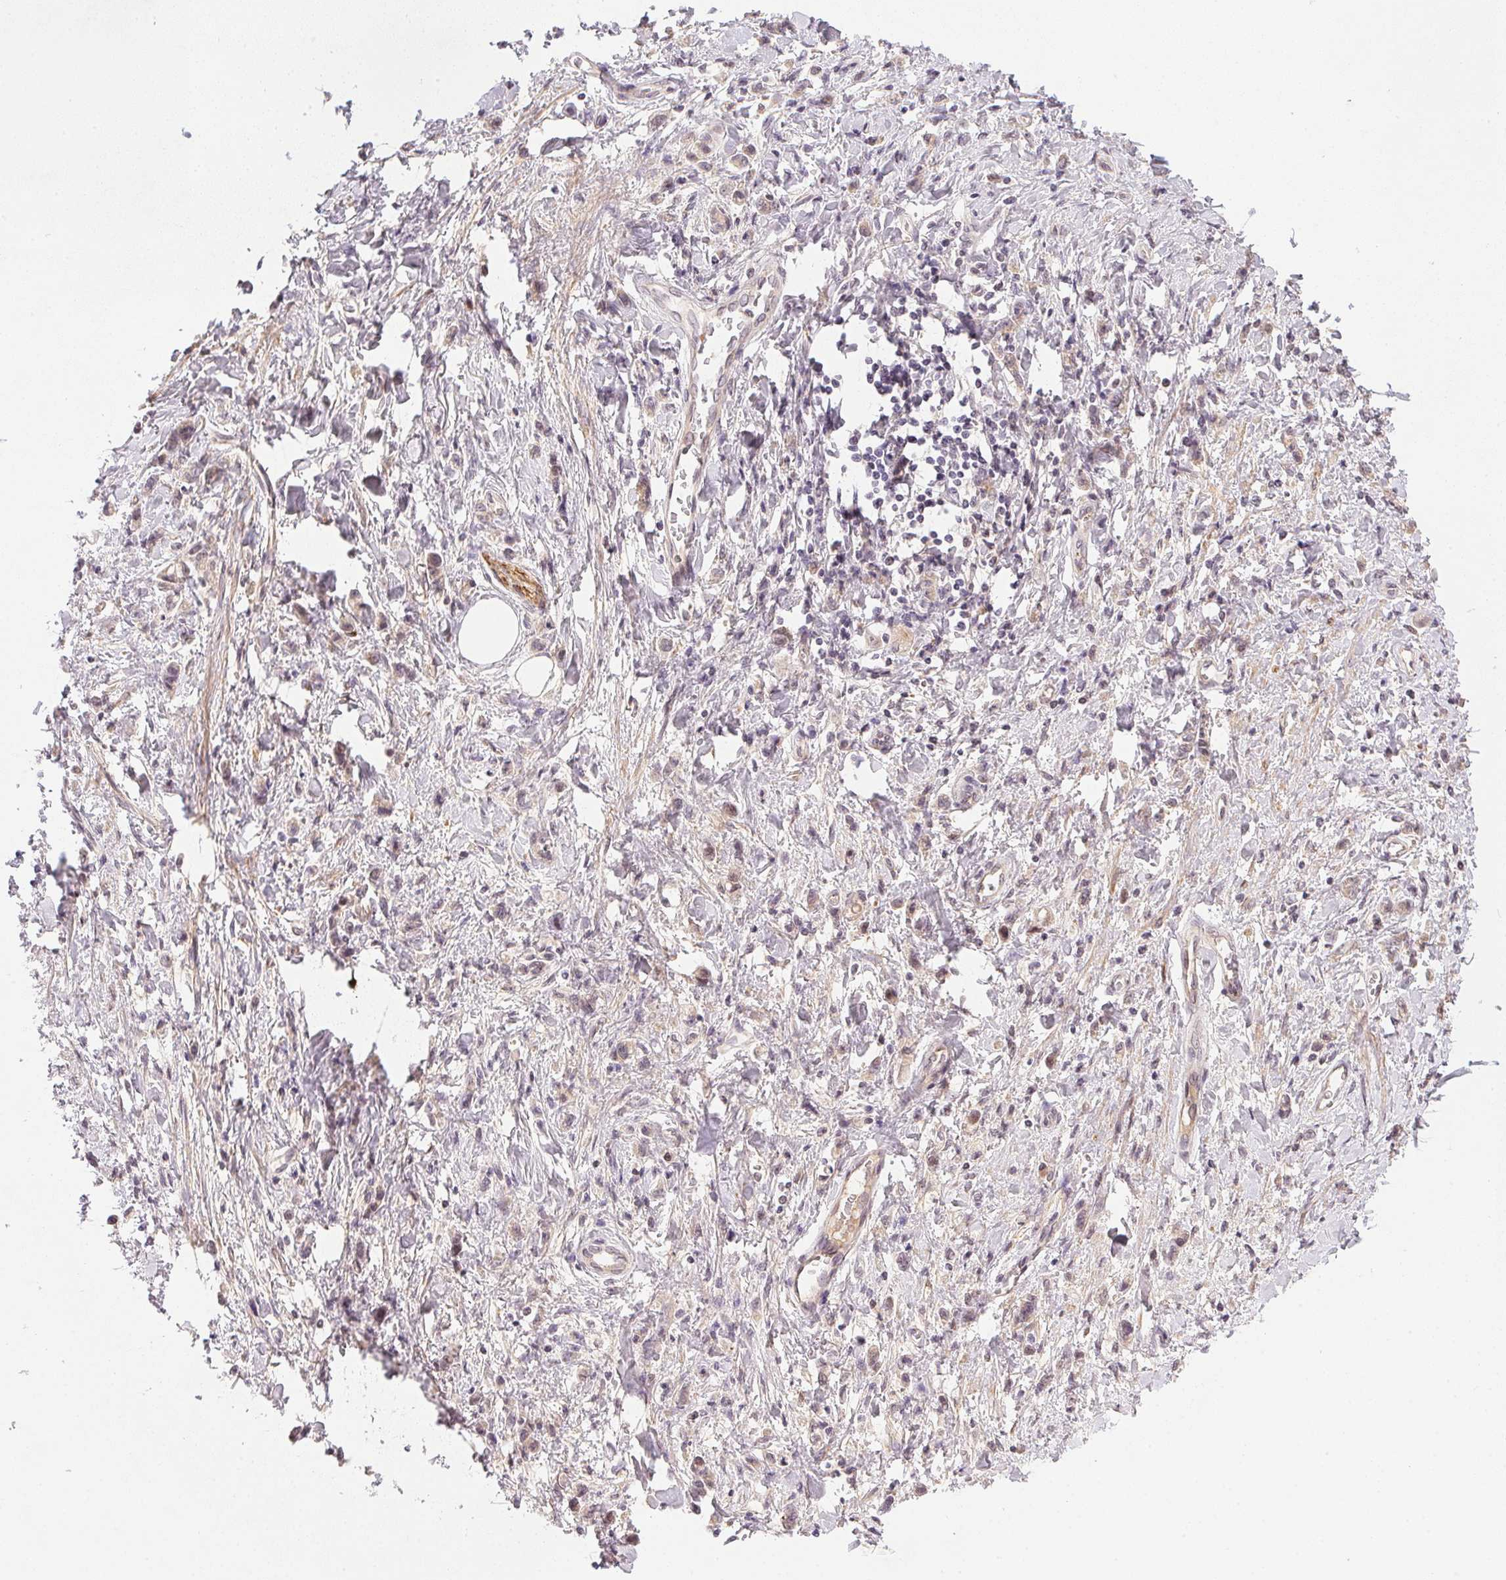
{"staining": {"intensity": "negative", "quantity": "none", "location": "none"}, "tissue": "stomach cancer", "cell_type": "Tumor cells", "image_type": "cancer", "snomed": [{"axis": "morphology", "description": "Adenocarcinoma, NOS"}, {"axis": "topography", "description": "Stomach"}], "caption": "Tumor cells are negative for brown protein staining in adenocarcinoma (stomach).", "gene": "CFAP92", "patient": {"sex": "male", "age": 77}}